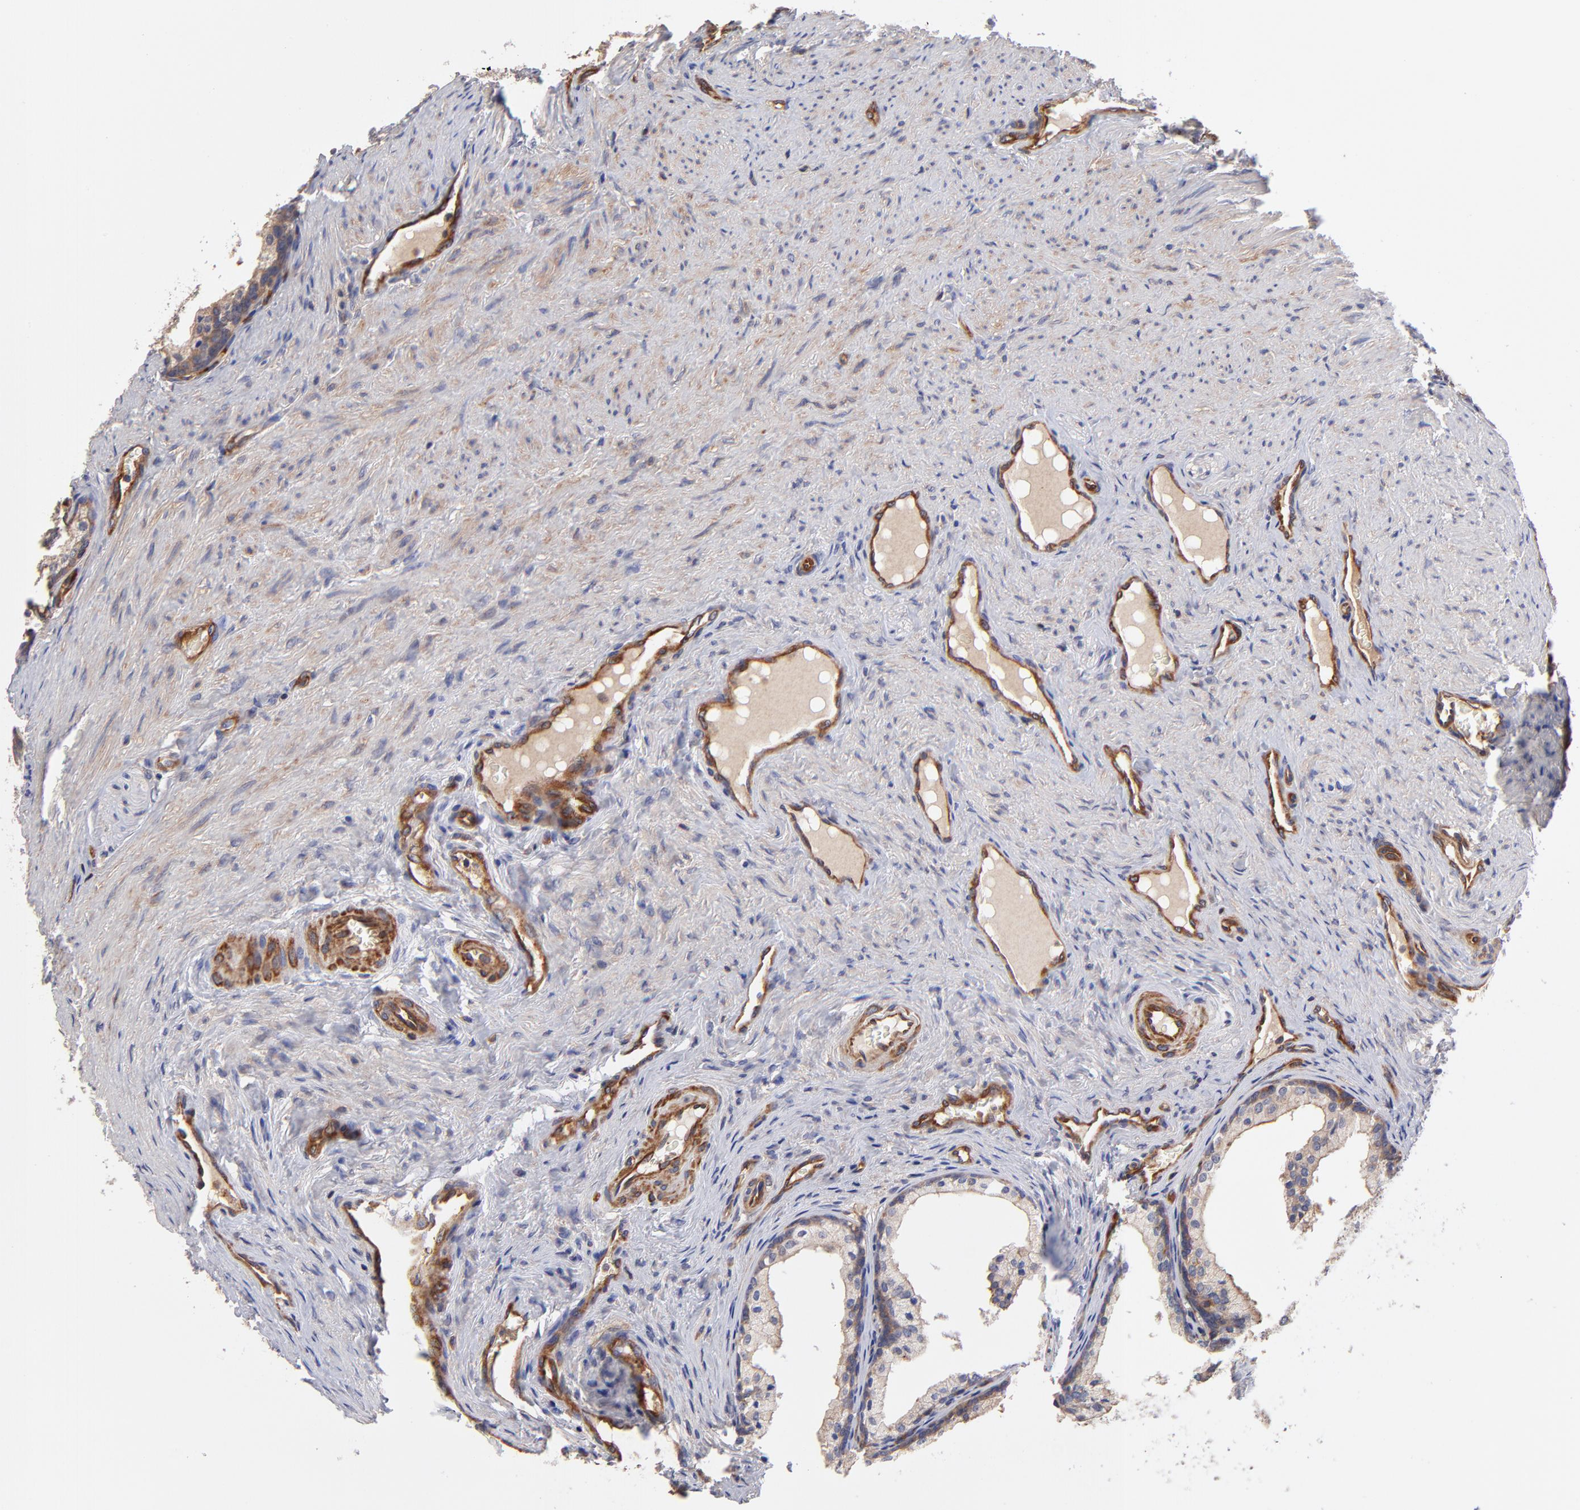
{"staining": {"intensity": "weak", "quantity": "25%-75%", "location": "cytoplasmic/membranous"}, "tissue": "prostate cancer", "cell_type": "Tumor cells", "image_type": "cancer", "snomed": [{"axis": "morphology", "description": "Adenocarcinoma, Medium grade"}, {"axis": "topography", "description": "Prostate"}], "caption": "IHC staining of prostate cancer (medium-grade adenocarcinoma), which shows low levels of weak cytoplasmic/membranous expression in about 25%-75% of tumor cells indicating weak cytoplasmic/membranous protein positivity. The staining was performed using DAB (brown) for protein detection and nuclei were counterstained in hematoxylin (blue).", "gene": "ASB7", "patient": {"sex": "male", "age": 60}}